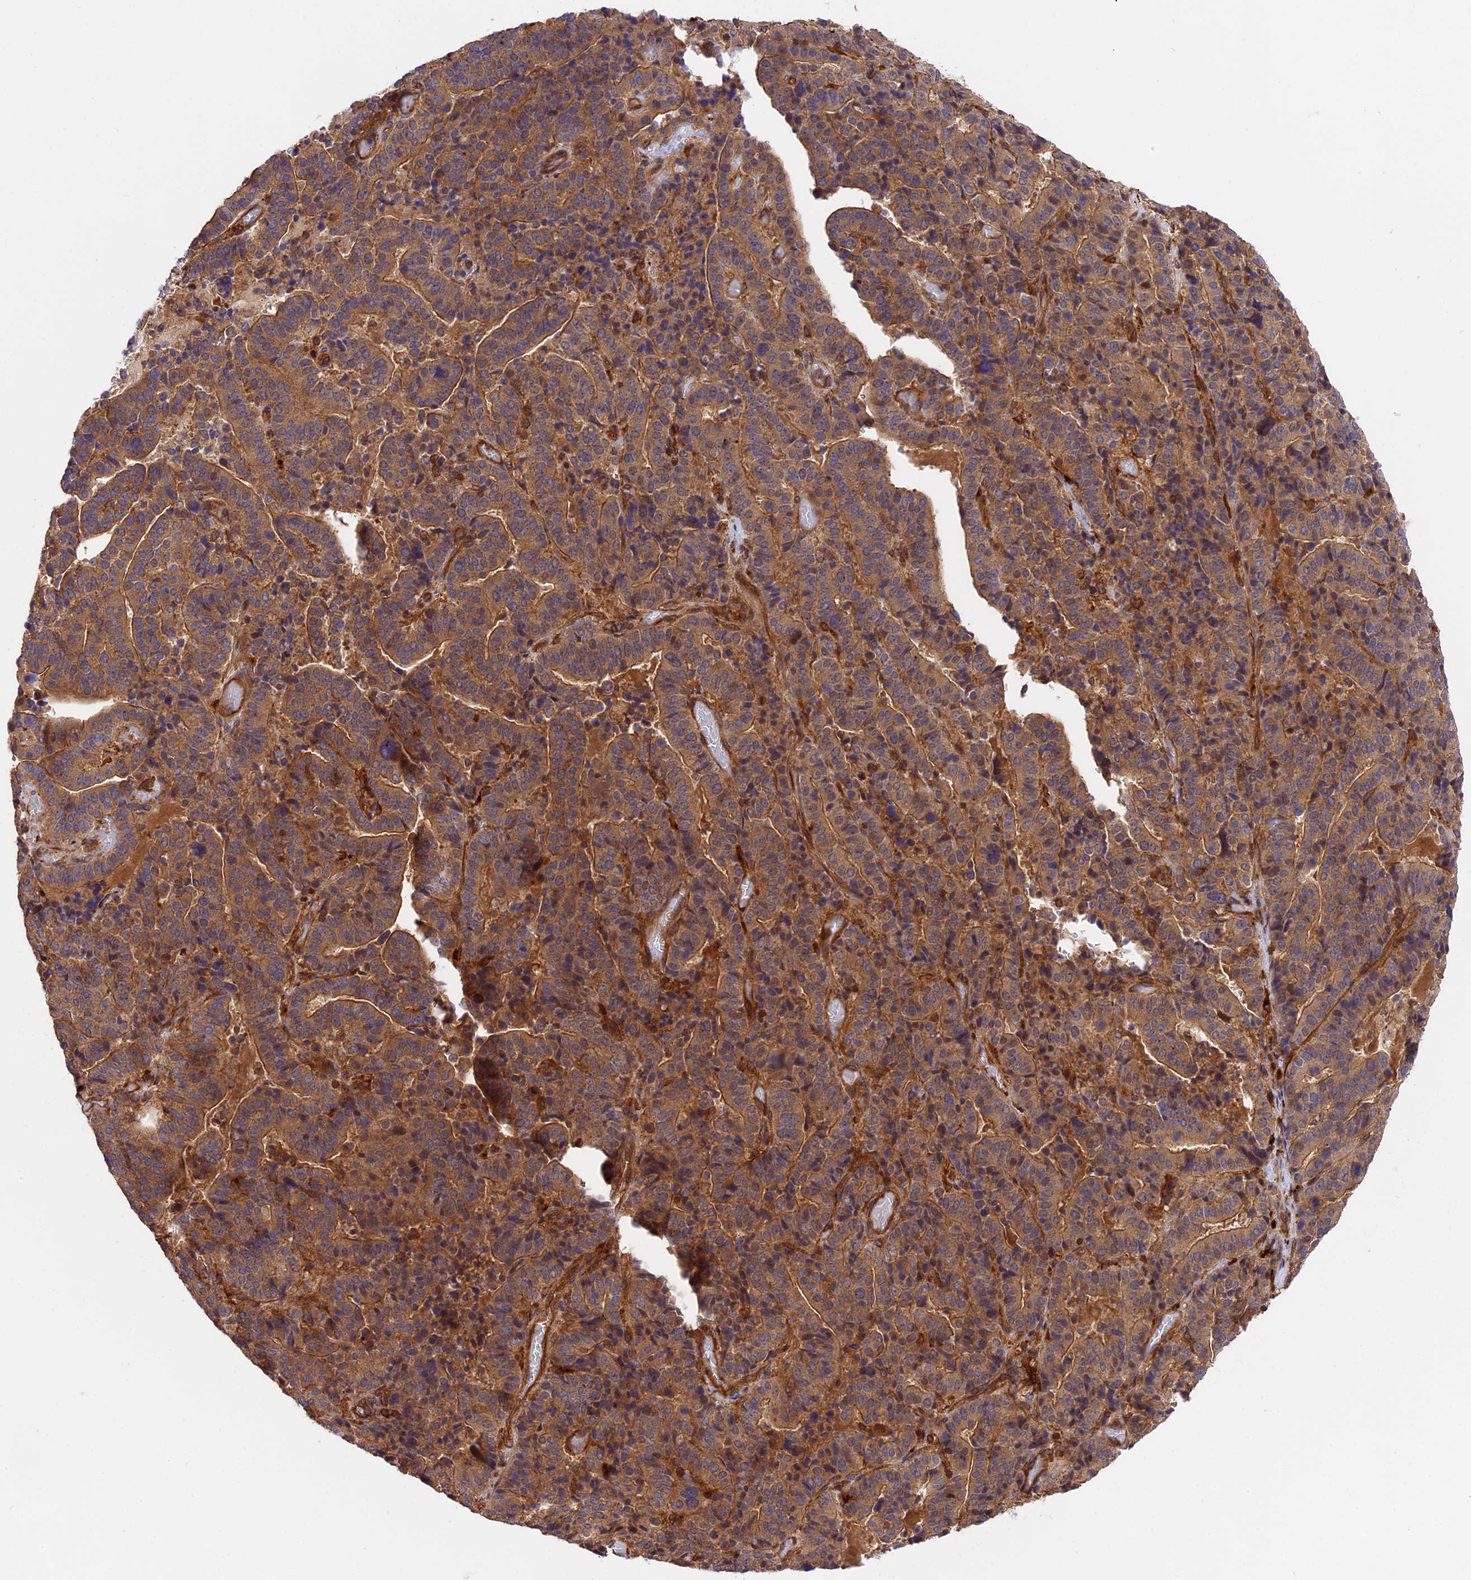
{"staining": {"intensity": "moderate", "quantity": ">75%", "location": "cytoplasmic/membranous"}, "tissue": "stomach cancer", "cell_type": "Tumor cells", "image_type": "cancer", "snomed": [{"axis": "morphology", "description": "Adenocarcinoma, NOS"}, {"axis": "topography", "description": "Stomach"}], "caption": "Moderate cytoplasmic/membranous protein expression is appreciated in about >75% of tumor cells in stomach adenocarcinoma.", "gene": "C5orf22", "patient": {"sex": "male", "age": 48}}